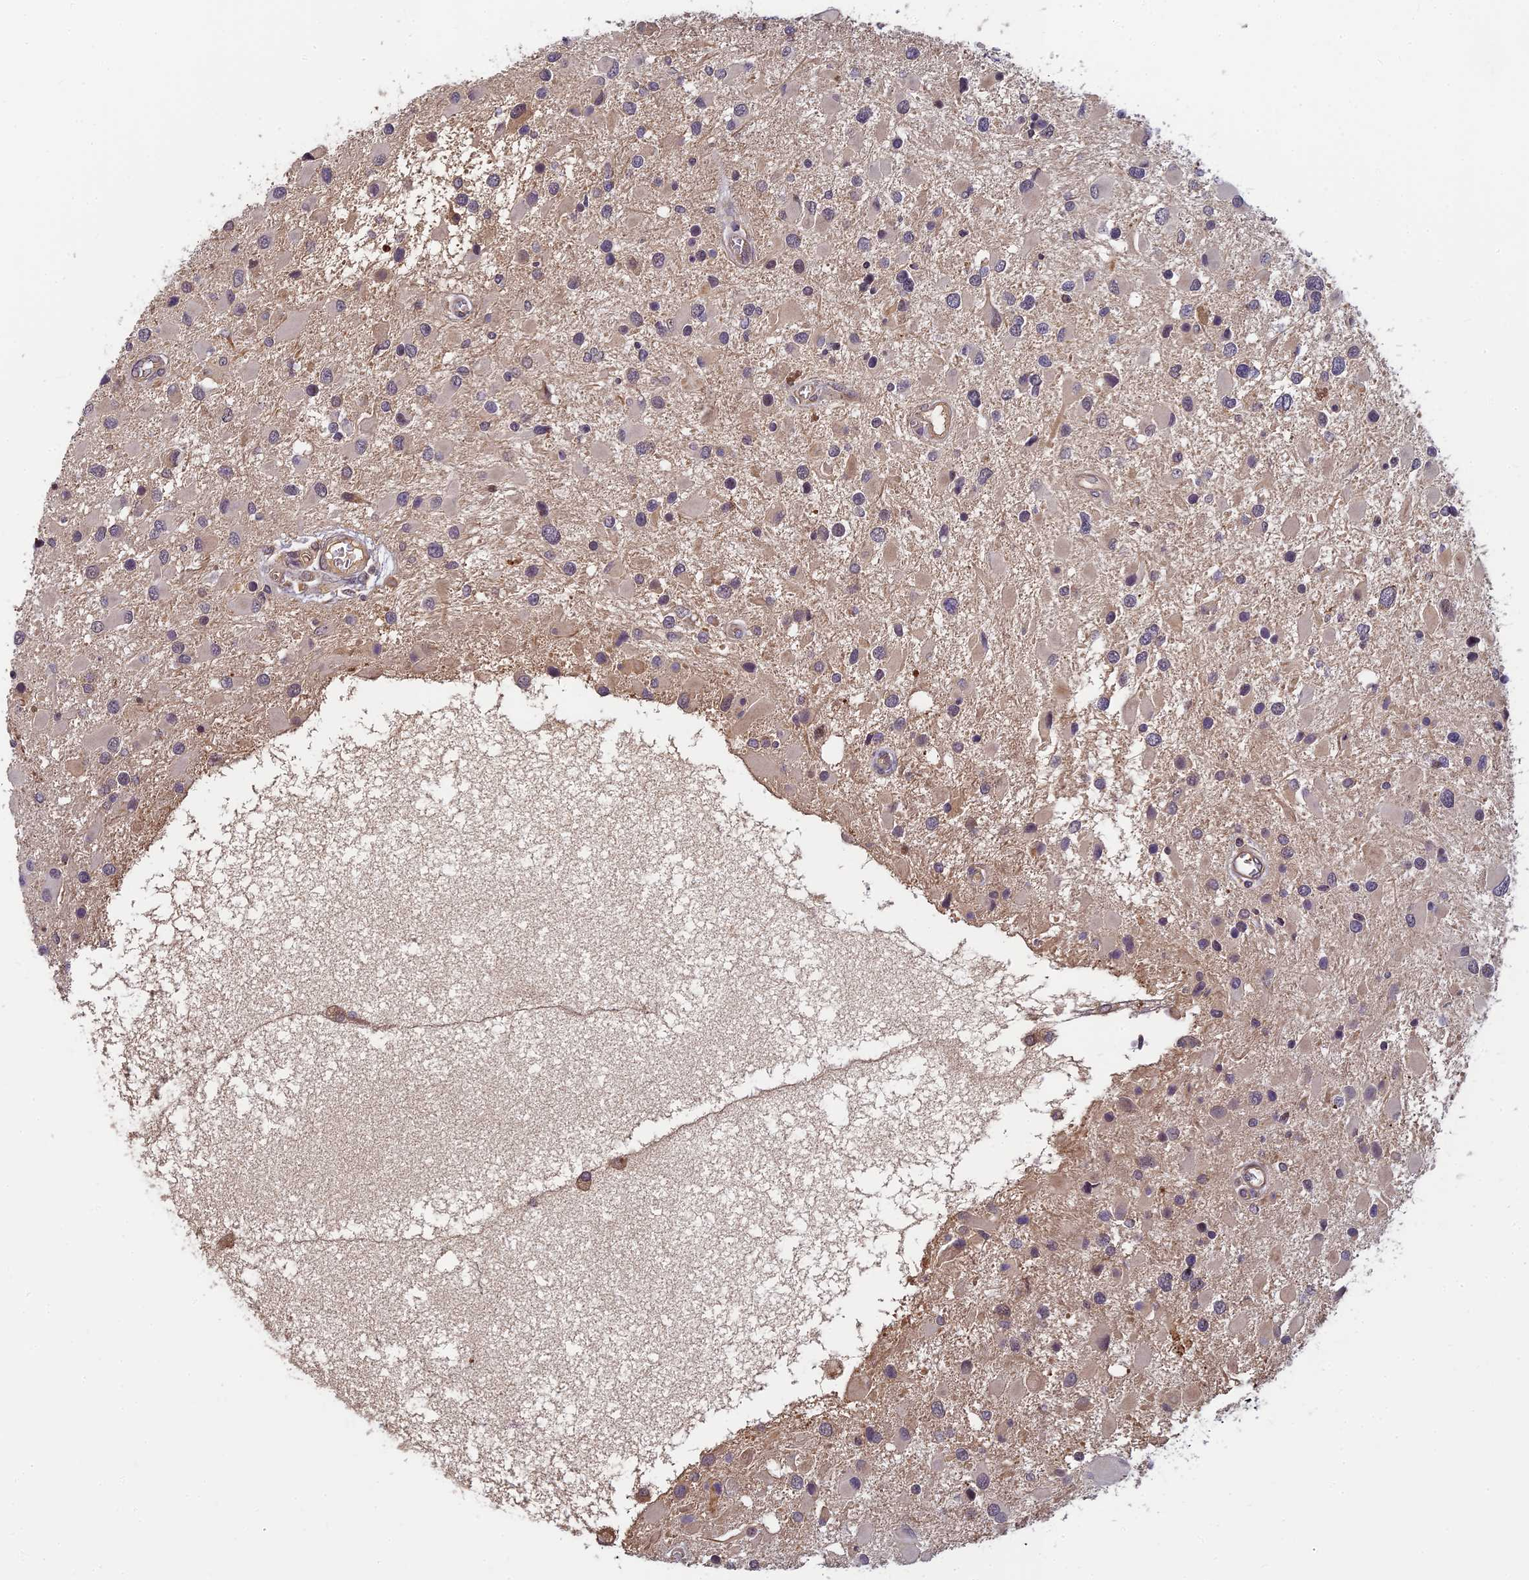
{"staining": {"intensity": "negative", "quantity": "none", "location": "none"}, "tissue": "glioma", "cell_type": "Tumor cells", "image_type": "cancer", "snomed": [{"axis": "morphology", "description": "Glioma, malignant, High grade"}, {"axis": "topography", "description": "Brain"}], "caption": "IHC histopathology image of human malignant glioma (high-grade) stained for a protein (brown), which demonstrates no staining in tumor cells. (Immunohistochemistry (ihc), brightfield microscopy, high magnification).", "gene": "PIKFYVE", "patient": {"sex": "male", "age": 53}}